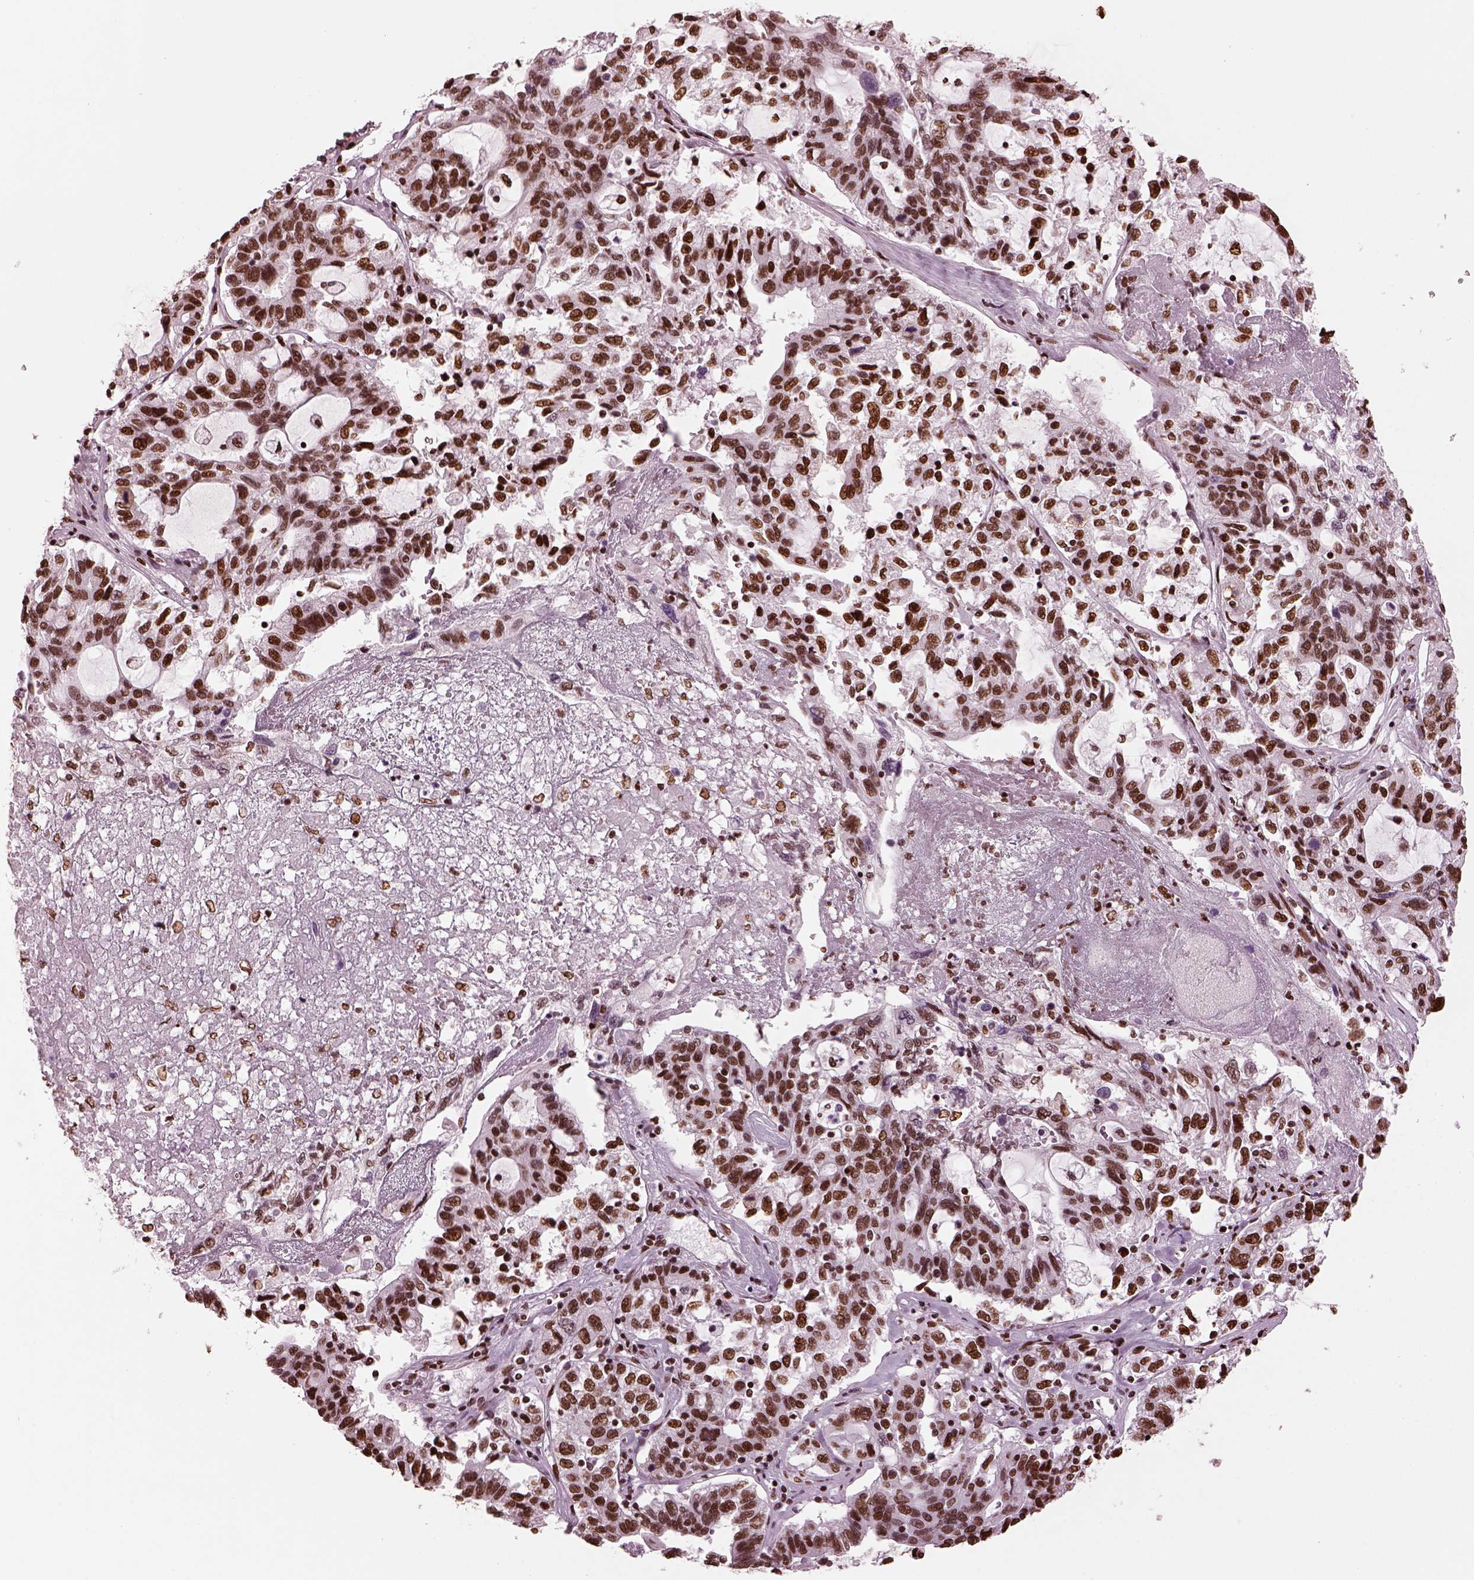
{"staining": {"intensity": "strong", "quantity": ">75%", "location": "nuclear"}, "tissue": "liver cancer", "cell_type": "Tumor cells", "image_type": "cancer", "snomed": [{"axis": "morphology", "description": "Adenocarcinoma, NOS"}, {"axis": "morphology", "description": "Cholangiocarcinoma"}, {"axis": "topography", "description": "Liver"}], "caption": "The photomicrograph demonstrates staining of liver cholangiocarcinoma, revealing strong nuclear protein expression (brown color) within tumor cells.", "gene": "CBFA2T3", "patient": {"sex": "male", "age": 64}}